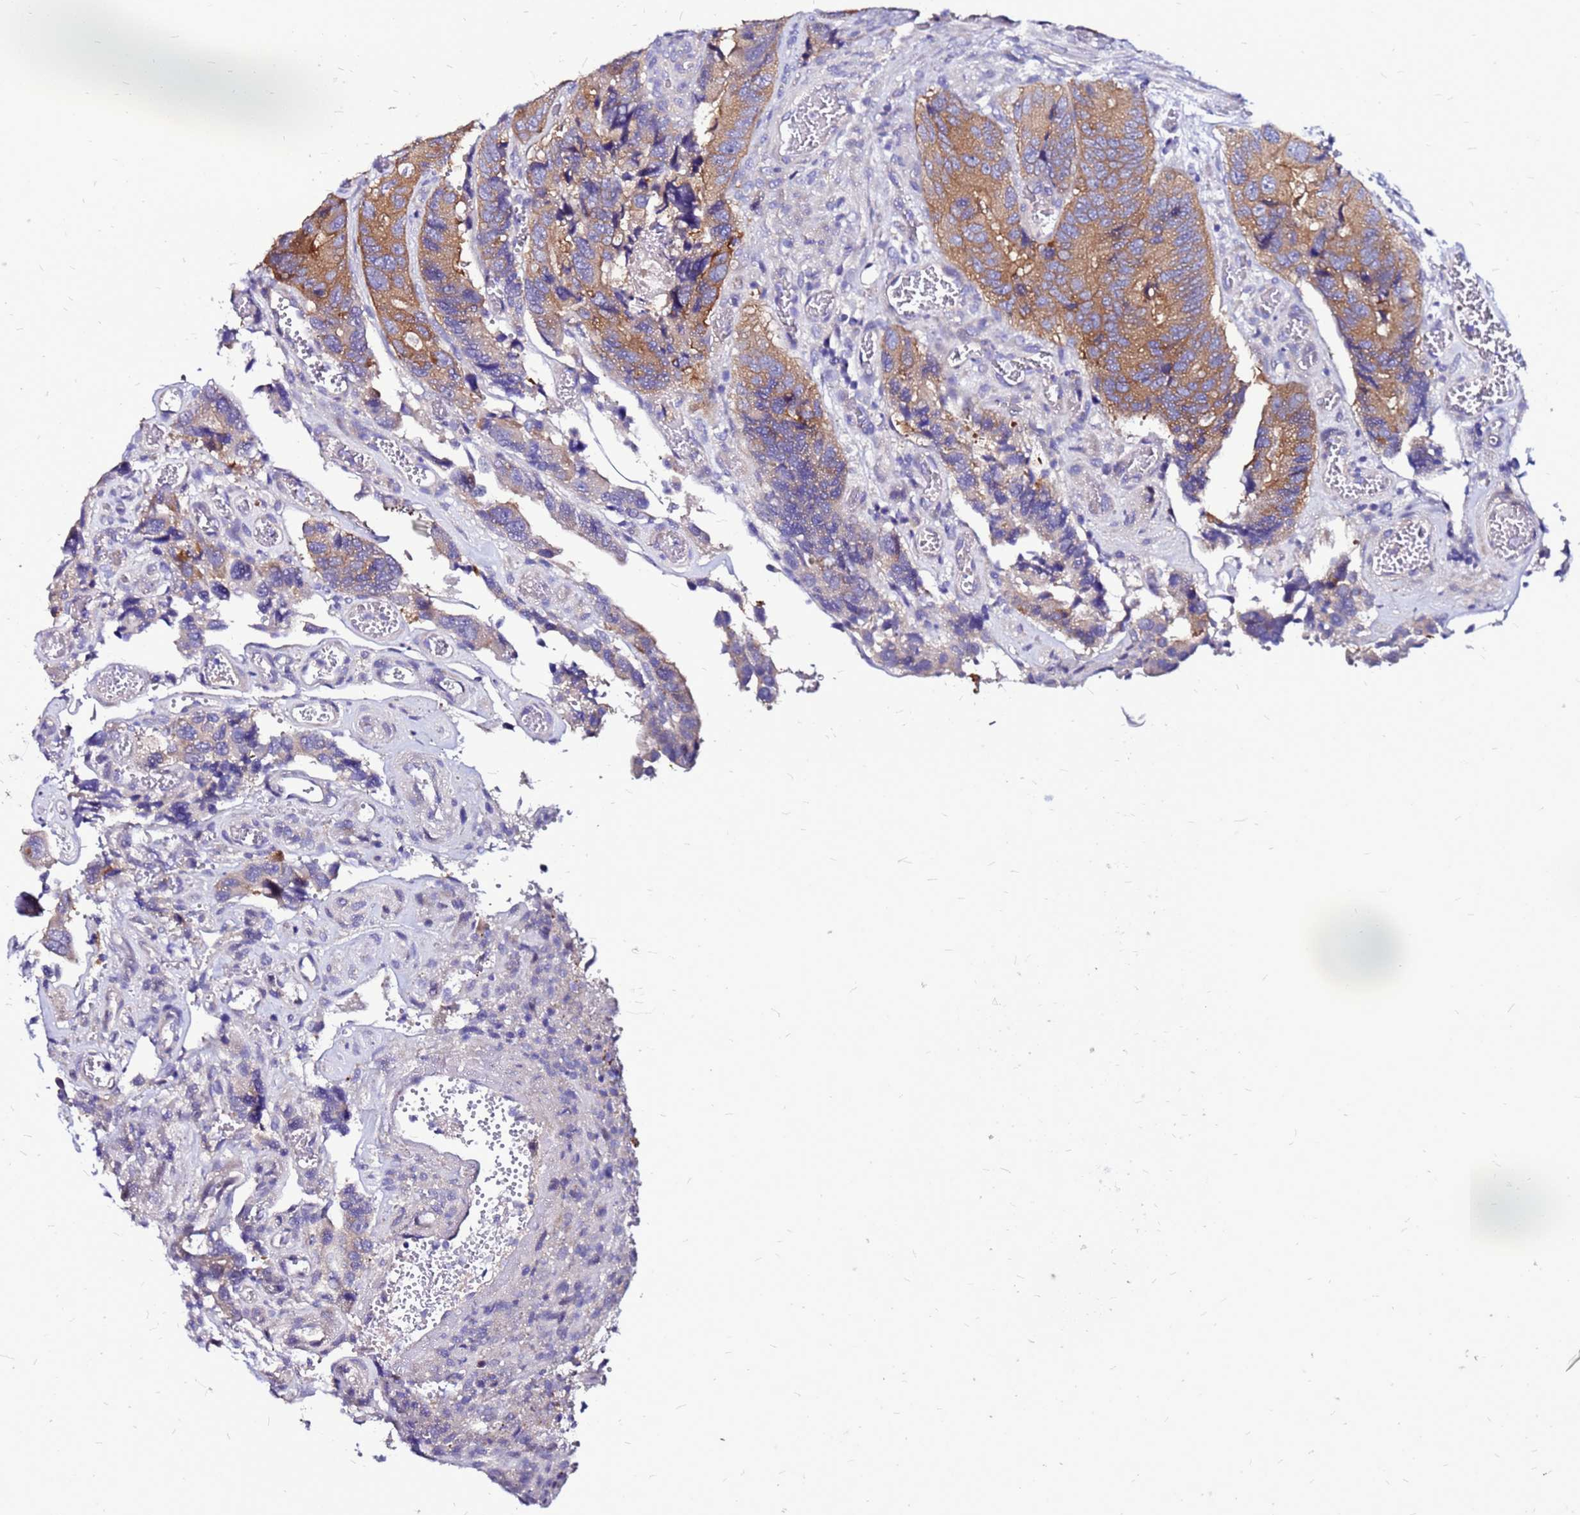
{"staining": {"intensity": "moderate", "quantity": ">75%", "location": "cytoplasmic/membranous"}, "tissue": "colorectal cancer", "cell_type": "Tumor cells", "image_type": "cancer", "snomed": [{"axis": "morphology", "description": "Adenocarcinoma, NOS"}, {"axis": "topography", "description": "Colon"}], "caption": "Colorectal cancer stained with a protein marker demonstrates moderate staining in tumor cells.", "gene": "ARHGEF5", "patient": {"sex": "male", "age": 84}}